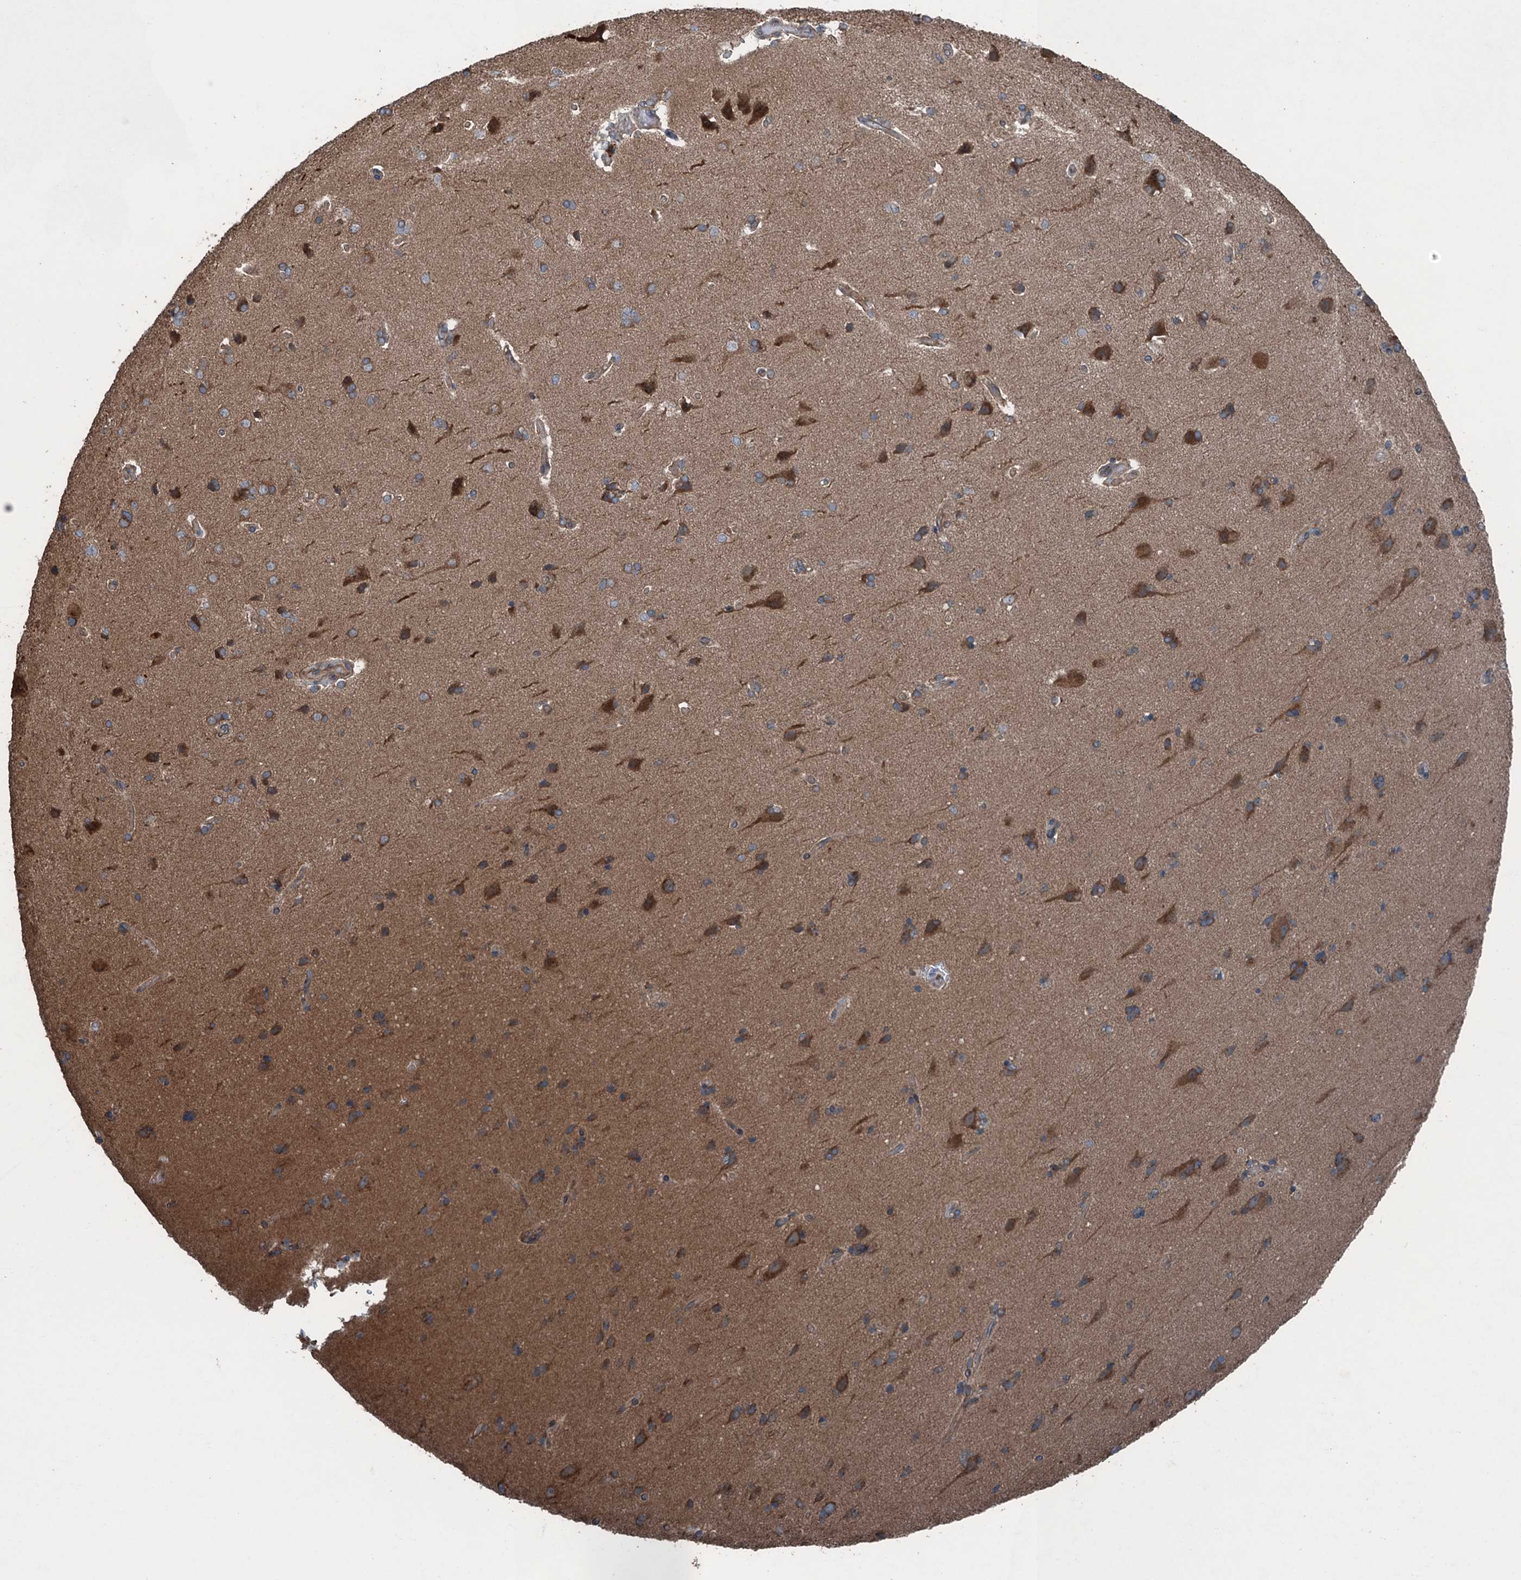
{"staining": {"intensity": "negative", "quantity": "none", "location": "none"}, "tissue": "cerebral cortex", "cell_type": "Endothelial cells", "image_type": "normal", "snomed": [{"axis": "morphology", "description": "Normal tissue, NOS"}, {"axis": "topography", "description": "Cerebral cortex"}], "caption": "This is a image of IHC staining of normal cerebral cortex, which shows no positivity in endothelial cells. The staining is performed using DAB (3,3'-diaminobenzidine) brown chromogen with nuclei counter-stained in using hematoxylin.", "gene": "TRAPPC8", "patient": {"sex": "male", "age": 62}}